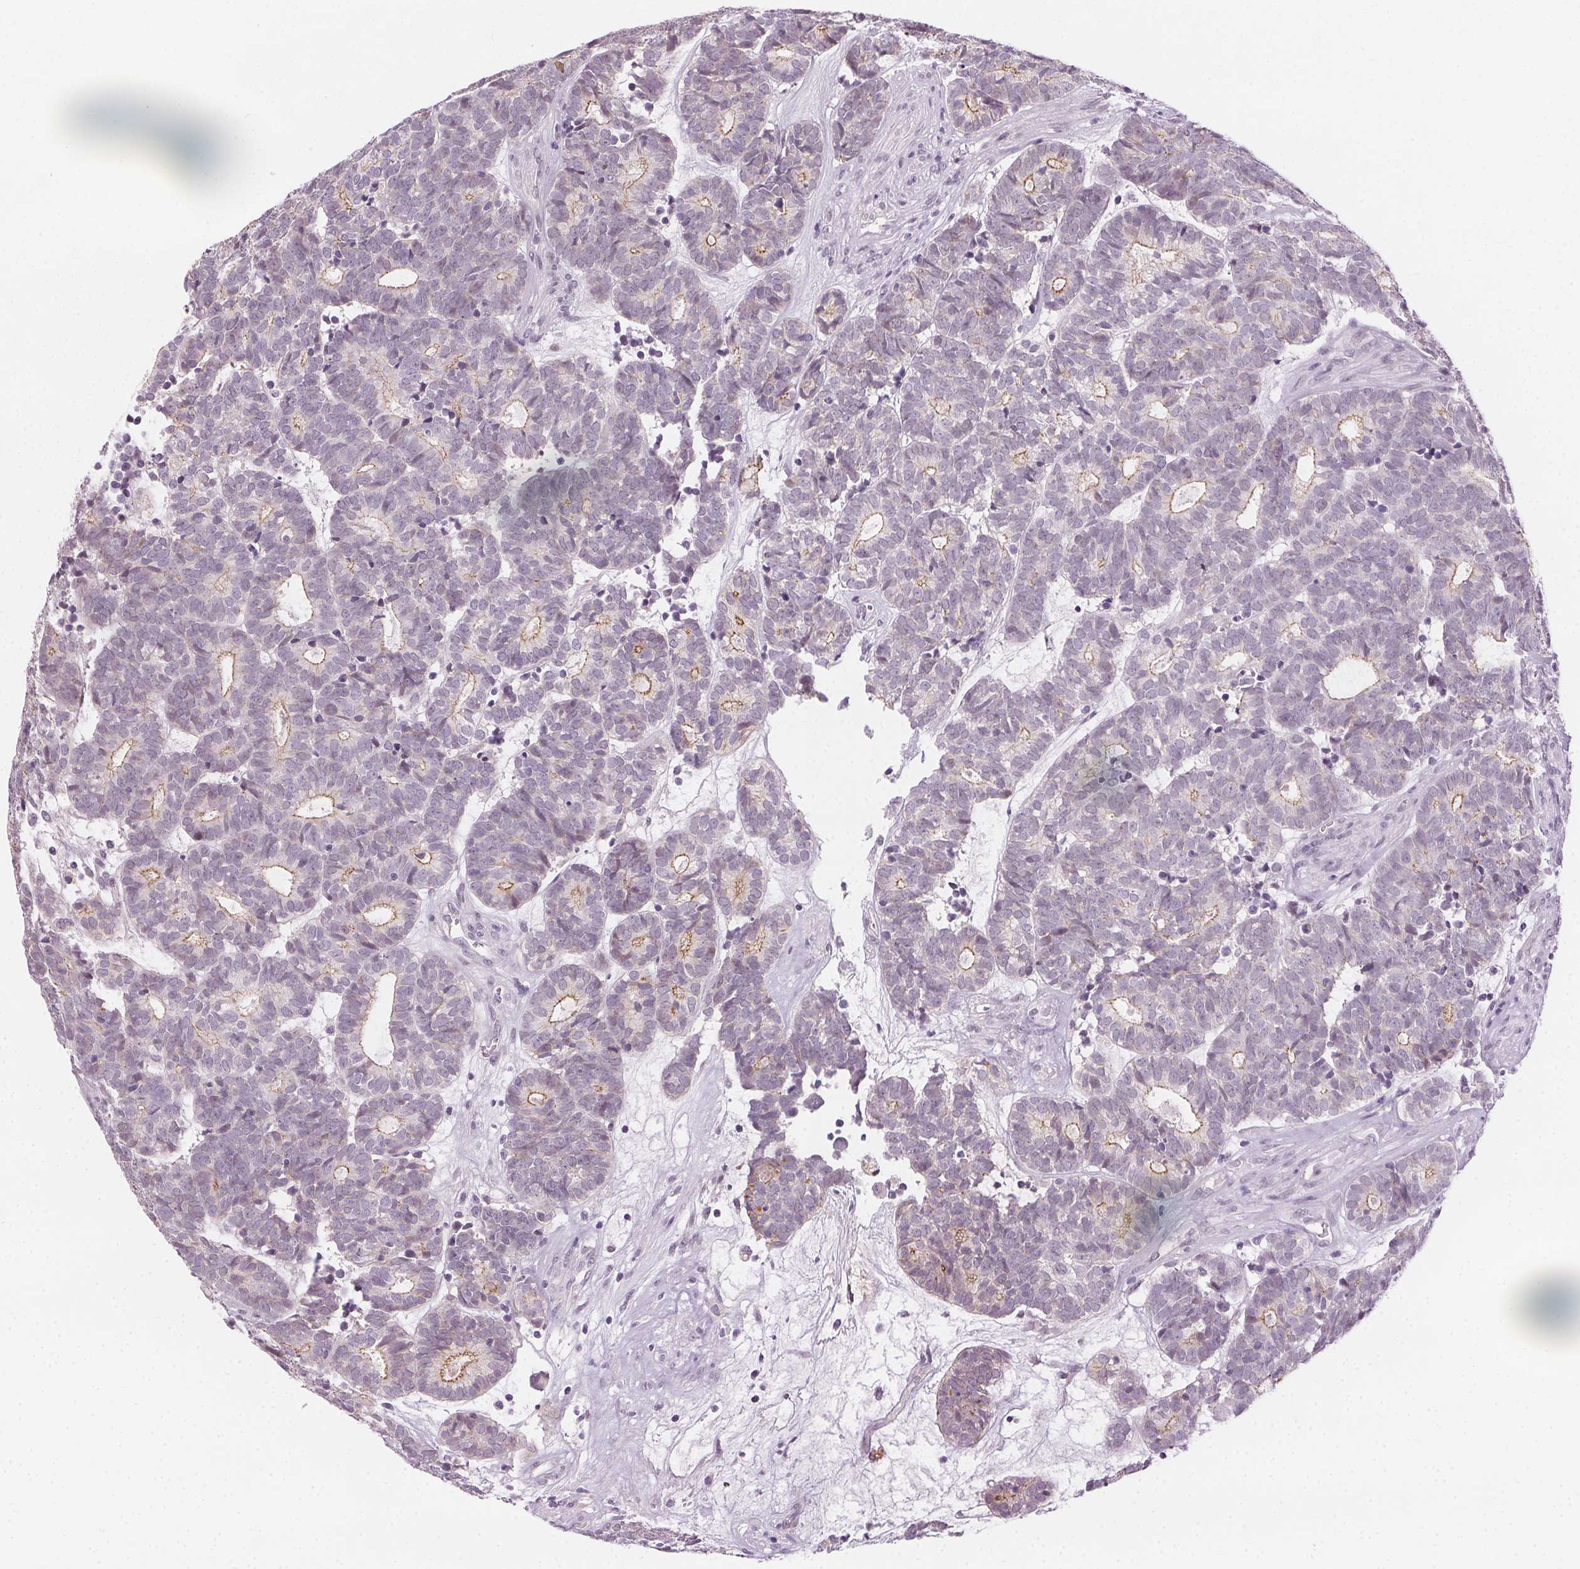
{"staining": {"intensity": "weak", "quantity": "<25%", "location": "cytoplasmic/membranous"}, "tissue": "head and neck cancer", "cell_type": "Tumor cells", "image_type": "cancer", "snomed": [{"axis": "morphology", "description": "Adenocarcinoma, NOS"}, {"axis": "topography", "description": "Head-Neck"}], "caption": "Immunohistochemistry image of neoplastic tissue: human head and neck cancer (adenocarcinoma) stained with DAB exhibits no significant protein positivity in tumor cells.", "gene": "HSF5", "patient": {"sex": "female", "age": 81}}